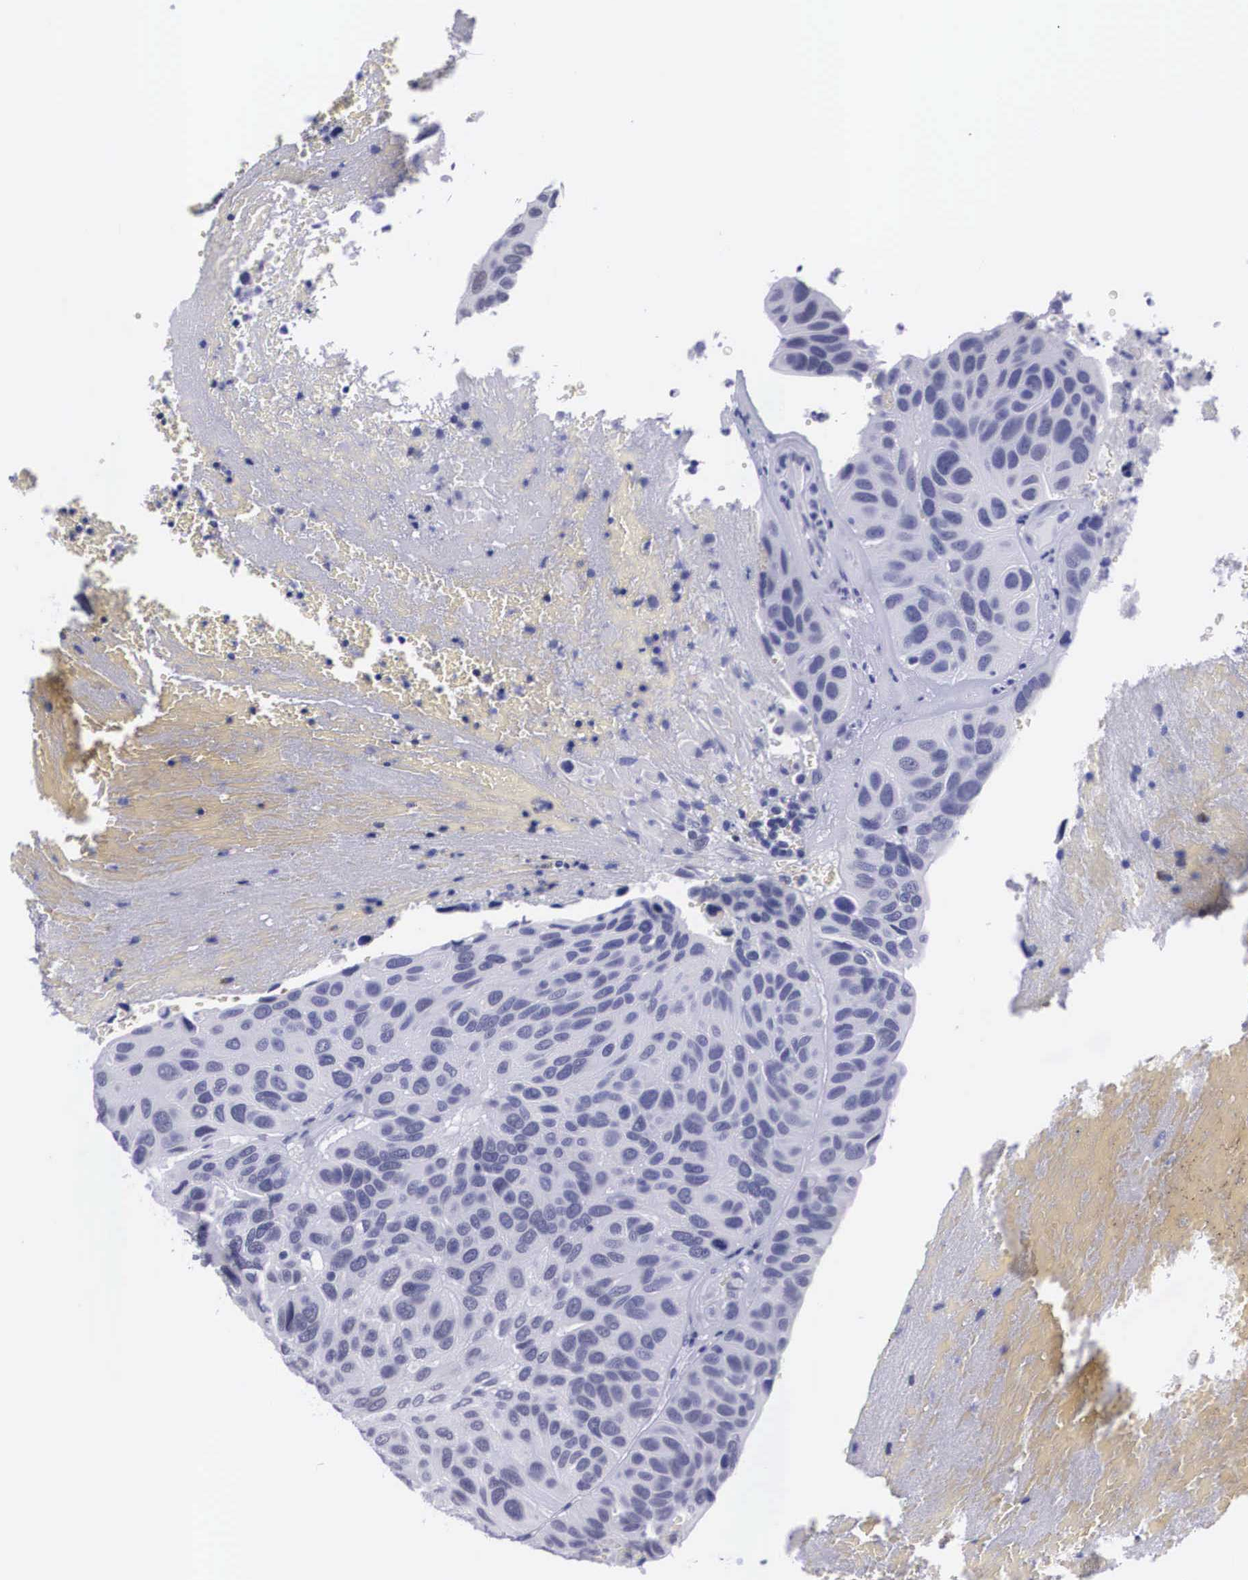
{"staining": {"intensity": "negative", "quantity": "none", "location": "none"}, "tissue": "urothelial cancer", "cell_type": "Tumor cells", "image_type": "cancer", "snomed": [{"axis": "morphology", "description": "Urothelial carcinoma, High grade"}, {"axis": "topography", "description": "Urinary bladder"}], "caption": "The histopathology image shows no staining of tumor cells in urothelial cancer.", "gene": "C22orf31", "patient": {"sex": "male", "age": 66}}